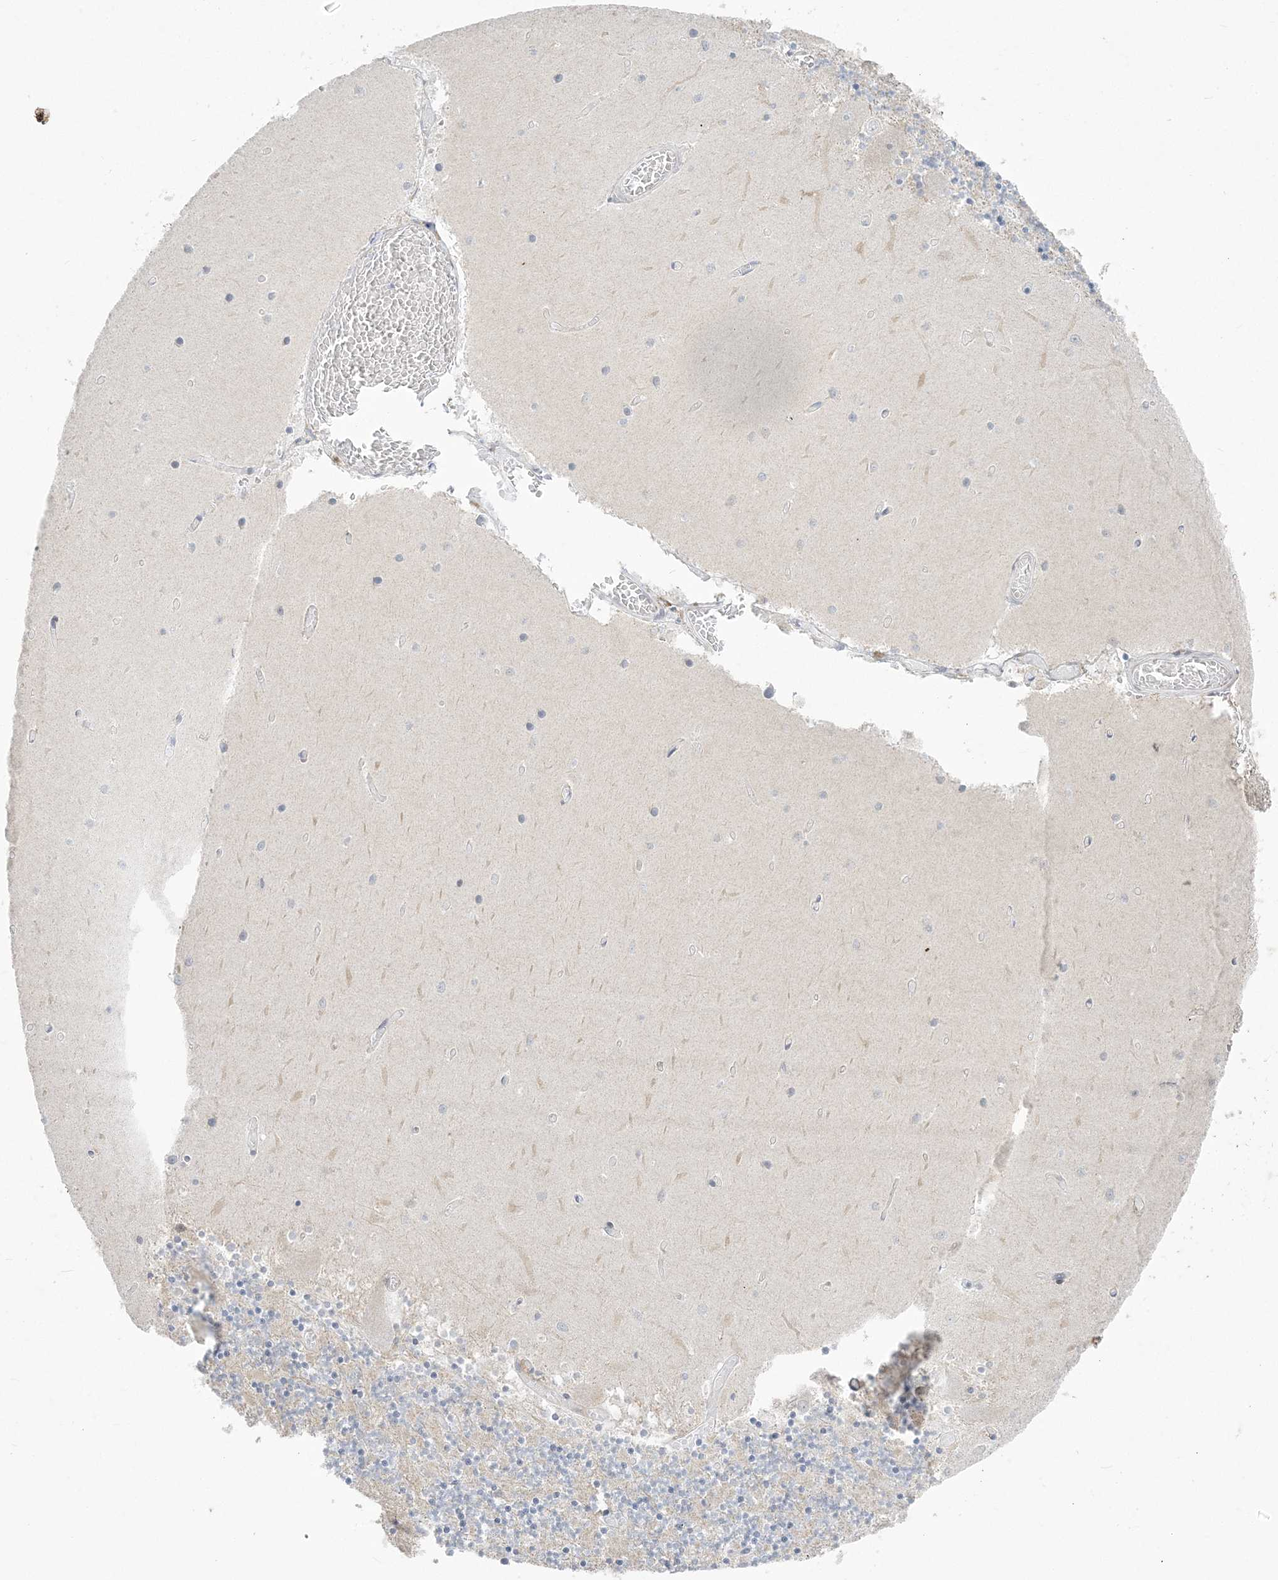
{"staining": {"intensity": "moderate", "quantity": "25%-75%", "location": "cytoplasmic/membranous"}, "tissue": "cerebellum", "cell_type": "Cells in granular layer", "image_type": "normal", "snomed": [{"axis": "morphology", "description": "Normal tissue, NOS"}, {"axis": "topography", "description": "Cerebellum"}], "caption": "DAB (3,3'-diaminobenzidine) immunohistochemical staining of unremarkable human cerebellum displays moderate cytoplasmic/membranous protein staining in approximately 25%-75% of cells in granular layer.", "gene": "ZC3H6", "patient": {"sex": "female", "age": 28}}